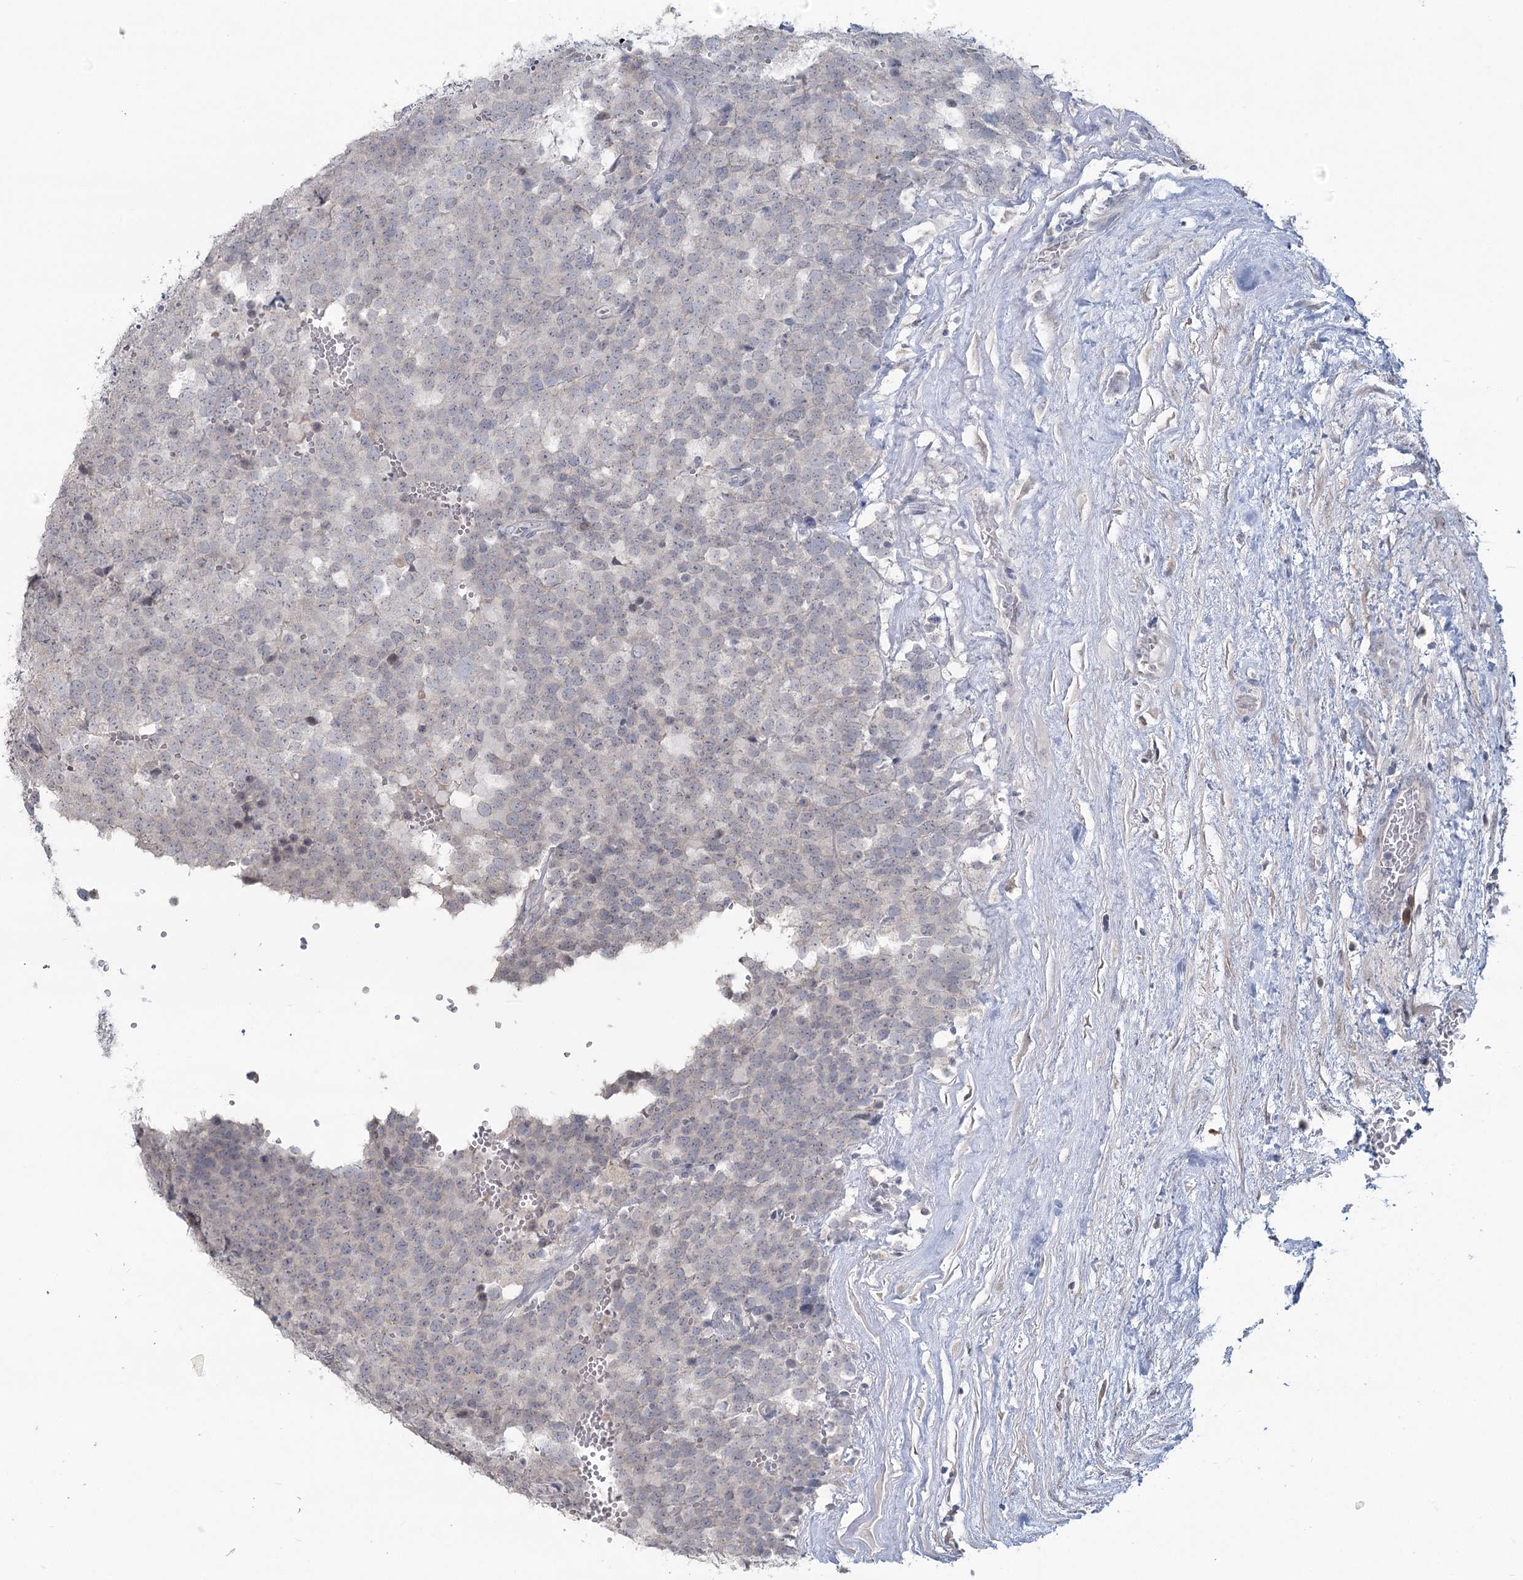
{"staining": {"intensity": "negative", "quantity": "none", "location": "none"}, "tissue": "testis cancer", "cell_type": "Tumor cells", "image_type": "cancer", "snomed": [{"axis": "morphology", "description": "Seminoma, NOS"}, {"axis": "topography", "description": "Testis"}], "caption": "Tumor cells show no significant protein expression in testis seminoma.", "gene": "SLC9A3", "patient": {"sex": "male", "age": 71}}